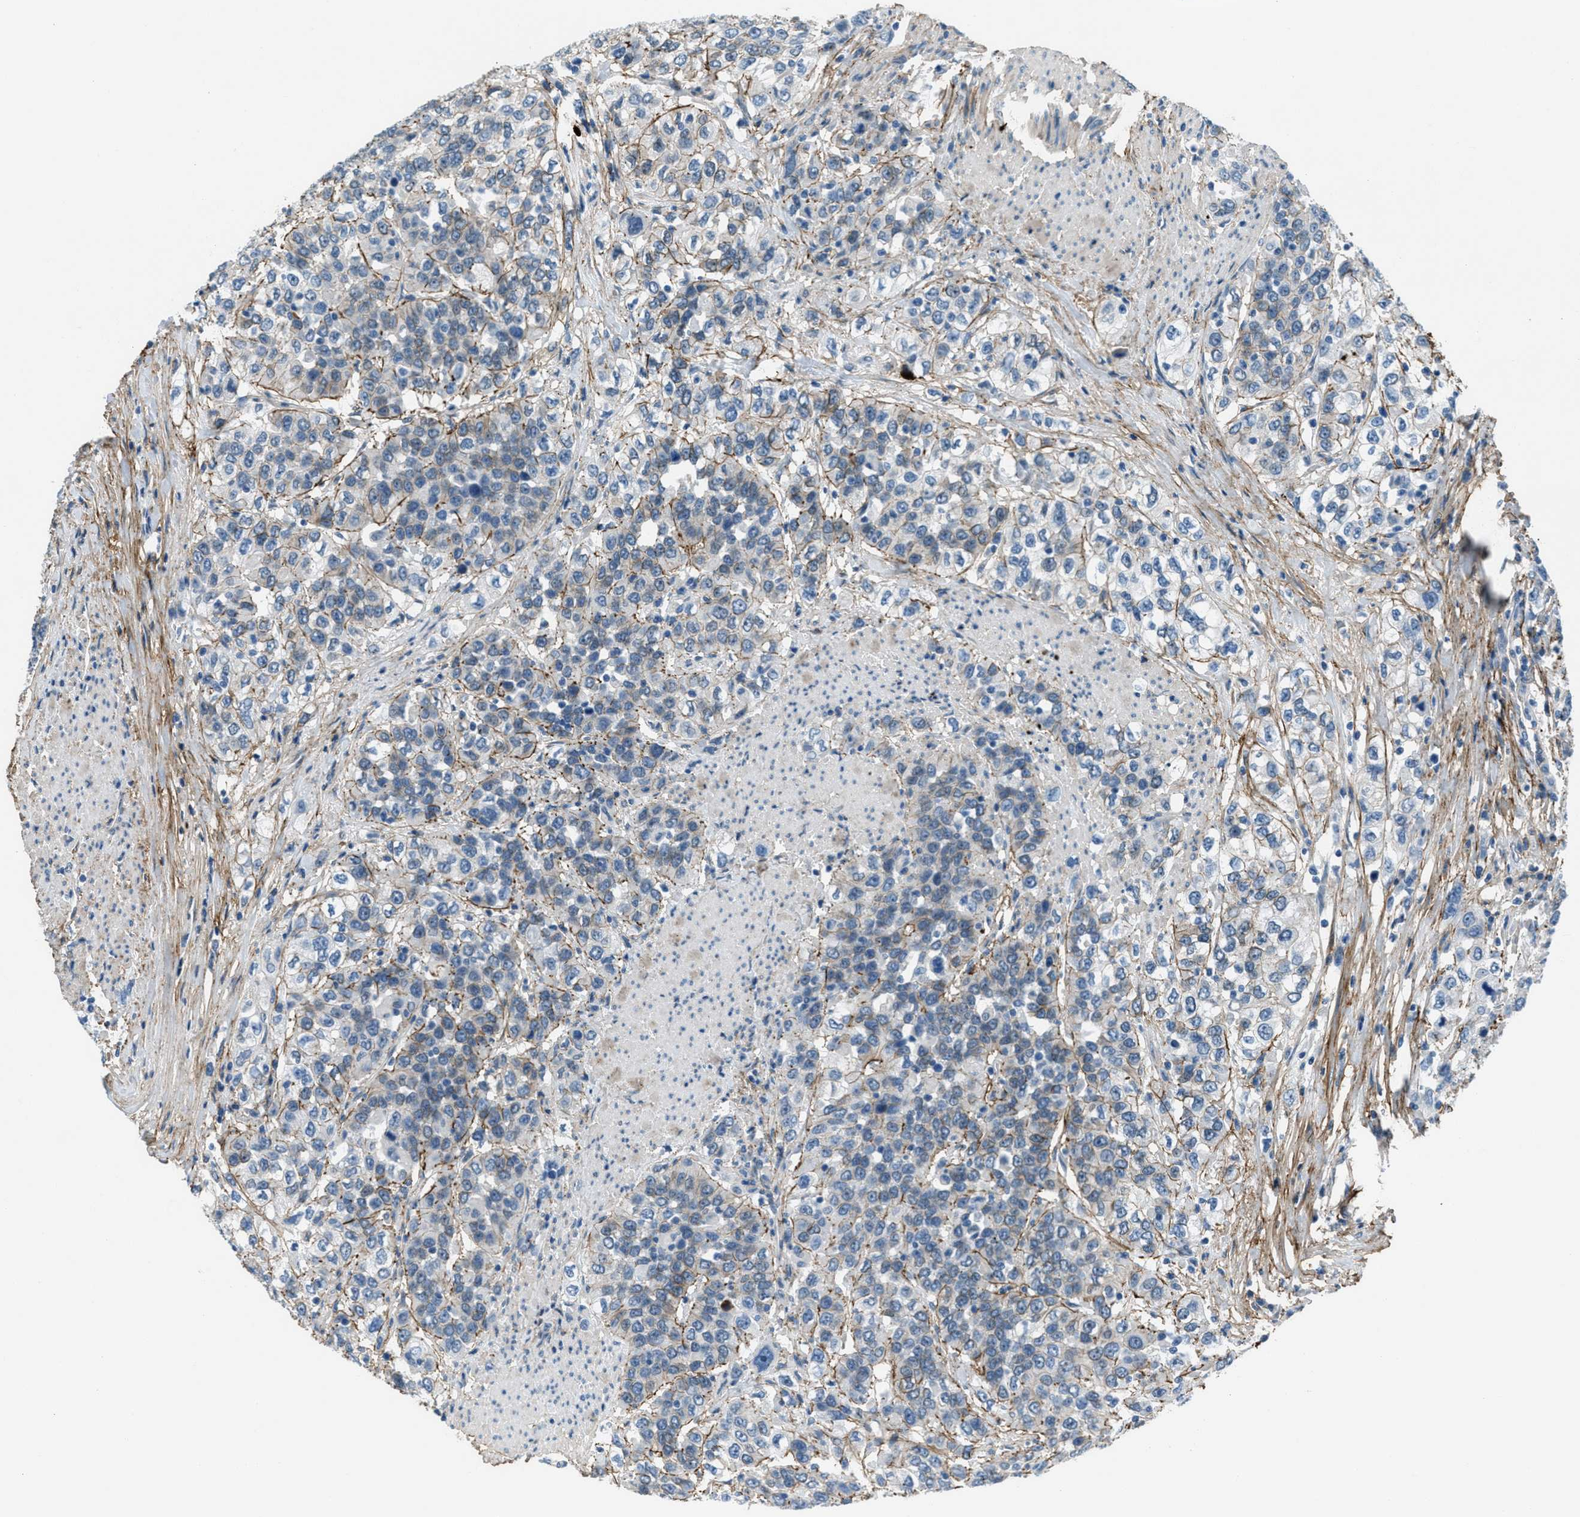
{"staining": {"intensity": "weak", "quantity": "<25%", "location": "cytoplasmic/membranous"}, "tissue": "urothelial cancer", "cell_type": "Tumor cells", "image_type": "cancer", "snomed": [{"axis": "morphology", "description": "Urothelial carcinoma, High grade"}, {"axis": "topography", "description": "Urinary bladder"}], "caption": "High power microscopy image of an IHC histopathology image of urothelial carcinoma (high-grade), revealing no significant staining in tumor cells.", "gene": "FBN1", "patient": {"sex": "female", "age": 80}}